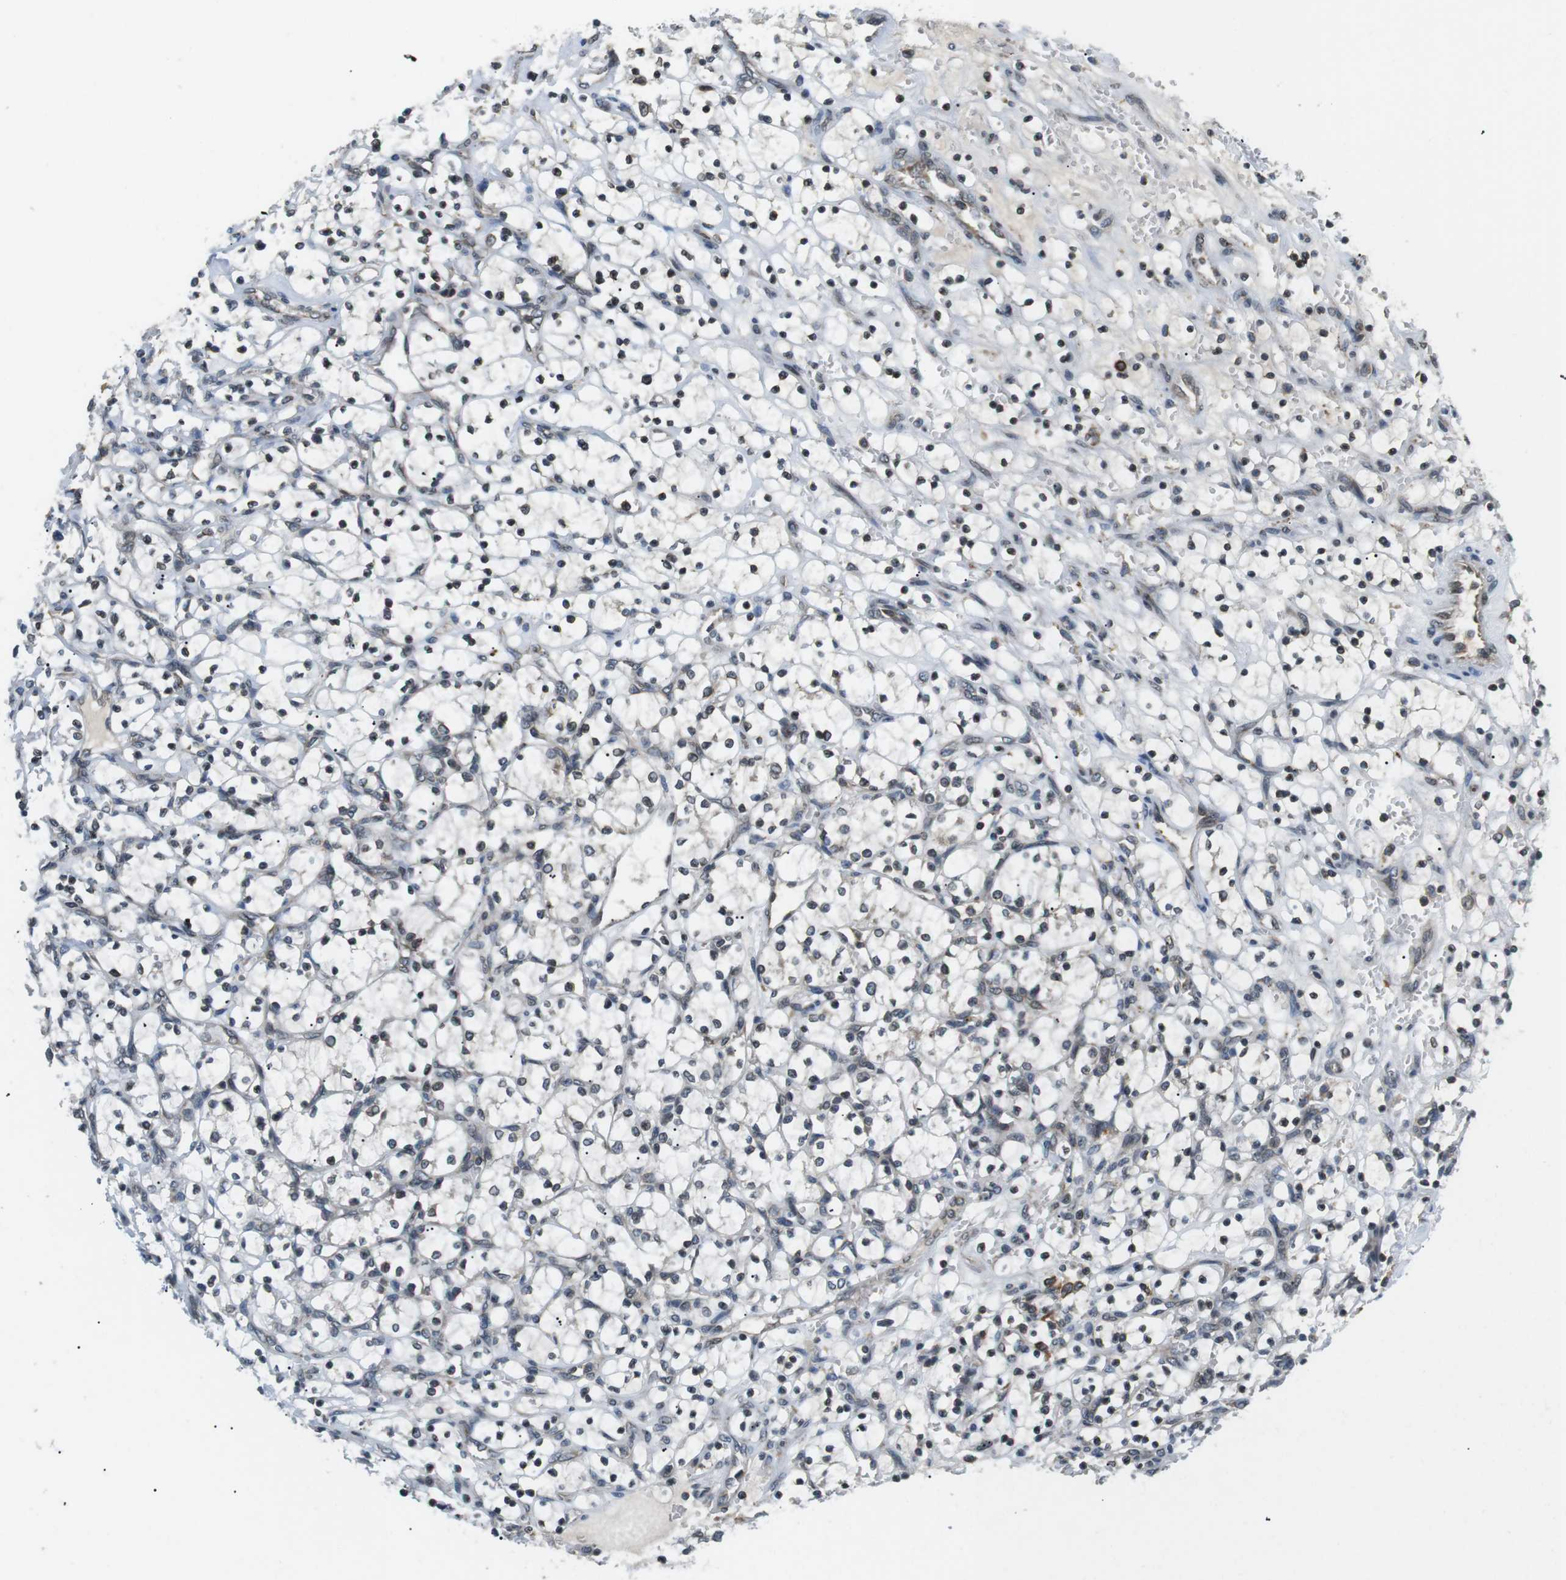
{"staining": {"intensity": "negative", "quantity": "none", "location": "none"}, "tissue": "renal cancer", "cell_type": "Tumor cells", "image_type": "cancer", "snomed": [{"axis": "morphology", "description": "Adenocarcinoma, NOS"}, {"axis": "topography", "description": "Kidney"}], "caption": "The histopathology image demonstrates no significant expression in tumor cells of renal cancer (adenocarcinoma).", "gene": "TMX4", "patient": {"sex": "female", "age": 69}}